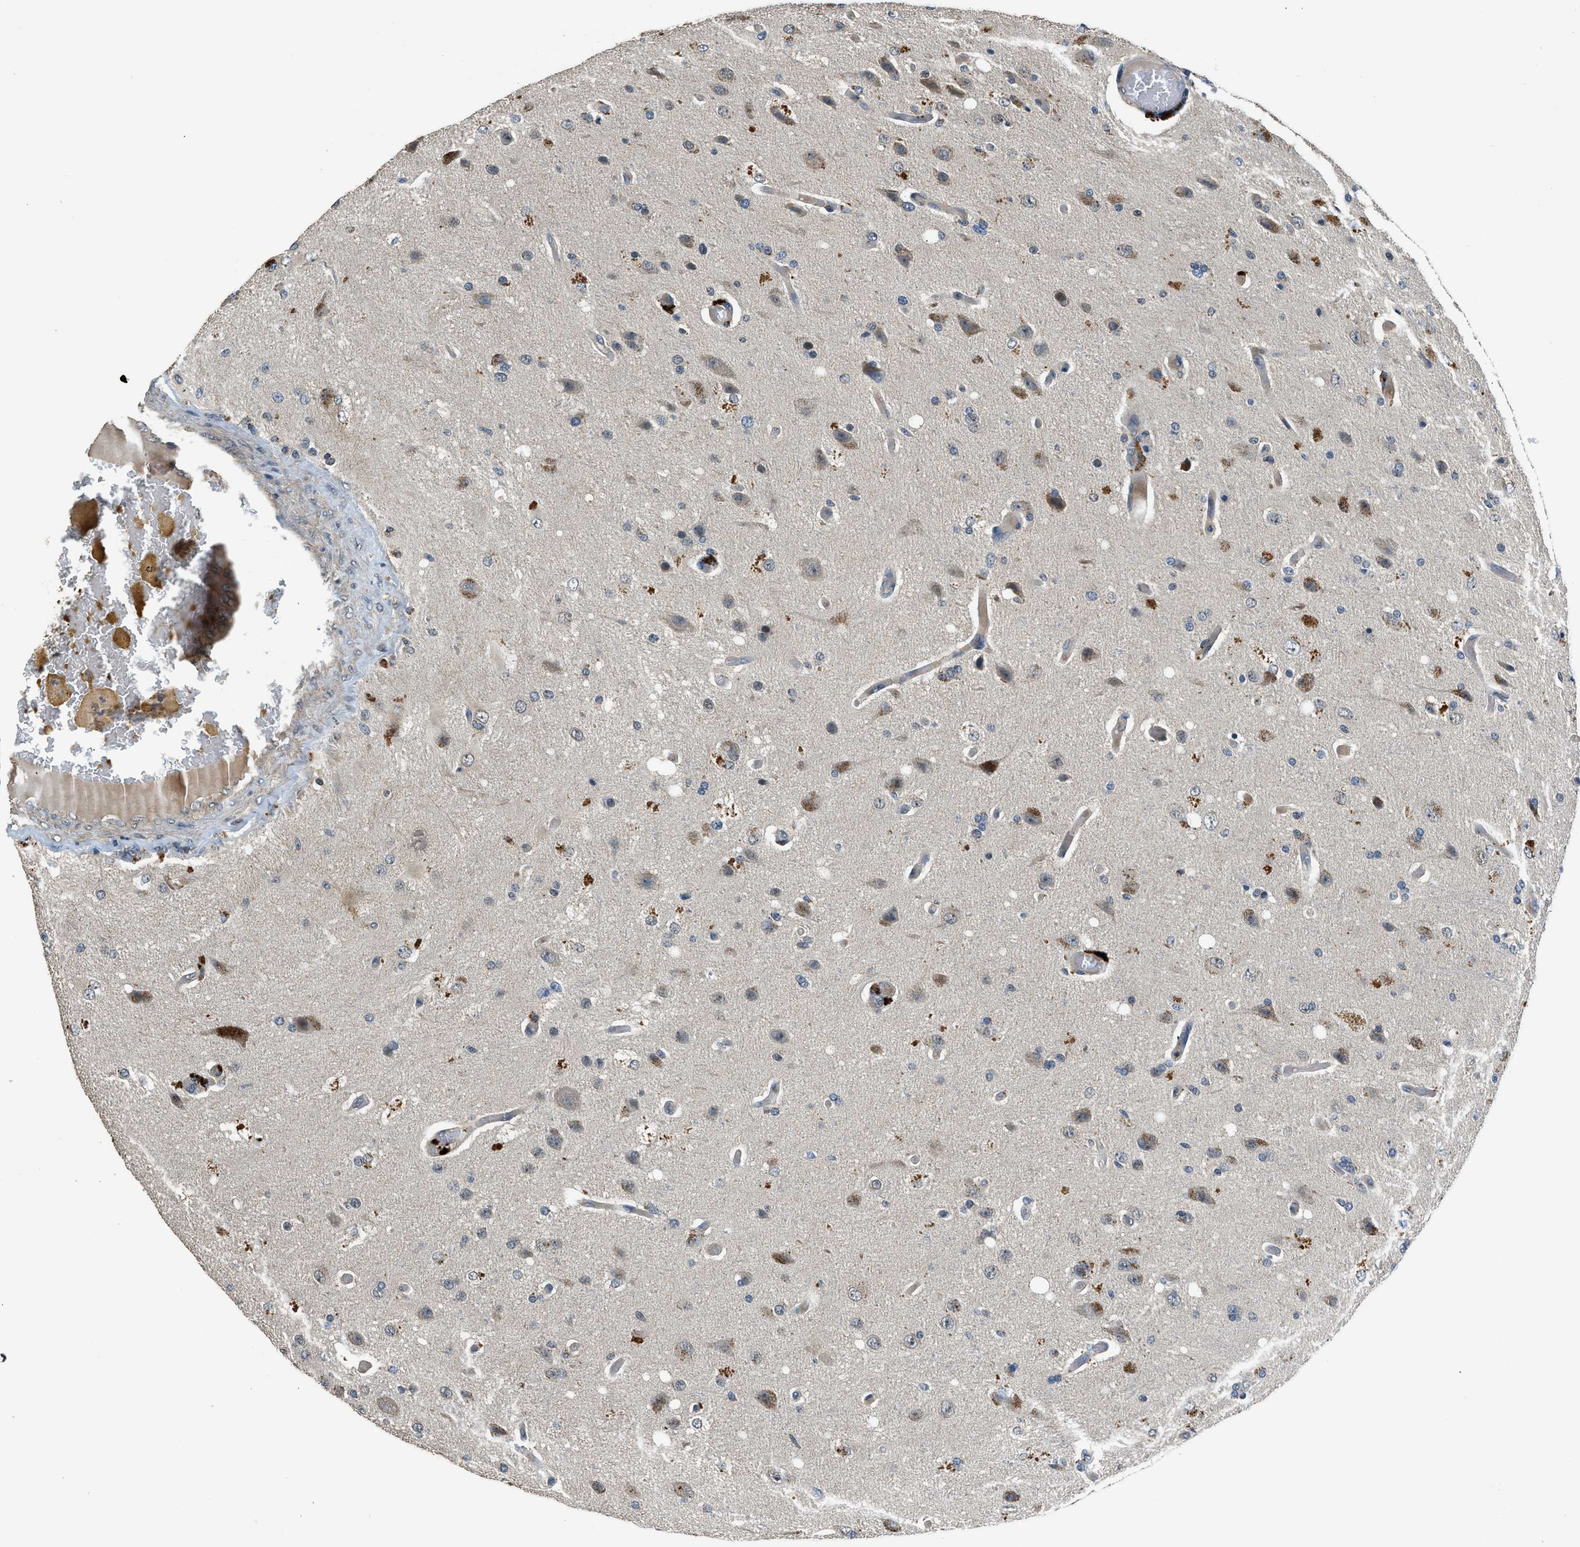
{"staining": {"intensity": "moderate", "quantity": "<25%", "location": "cytoplasmic/membranous"}, "tissue": "glioma", "cell_type": "Tumor cells", "image_type": "cancer", "snomed": [{"axis": "morphology", "description": "Normal tissue, NOS"}, {"axis": "morphology", "description": "Glioma, malignant, High grade"}, {"axis": "topography", "description": "Cerebral cortex"}], "caption": "Brown immunohistochemical staining in glioma exhibits moderate cytoplasmic/membranous staining in approximately <25% of tumor cells.", "gene": "SLC15A4", "patient": {"sex": "male", "age": 77}}